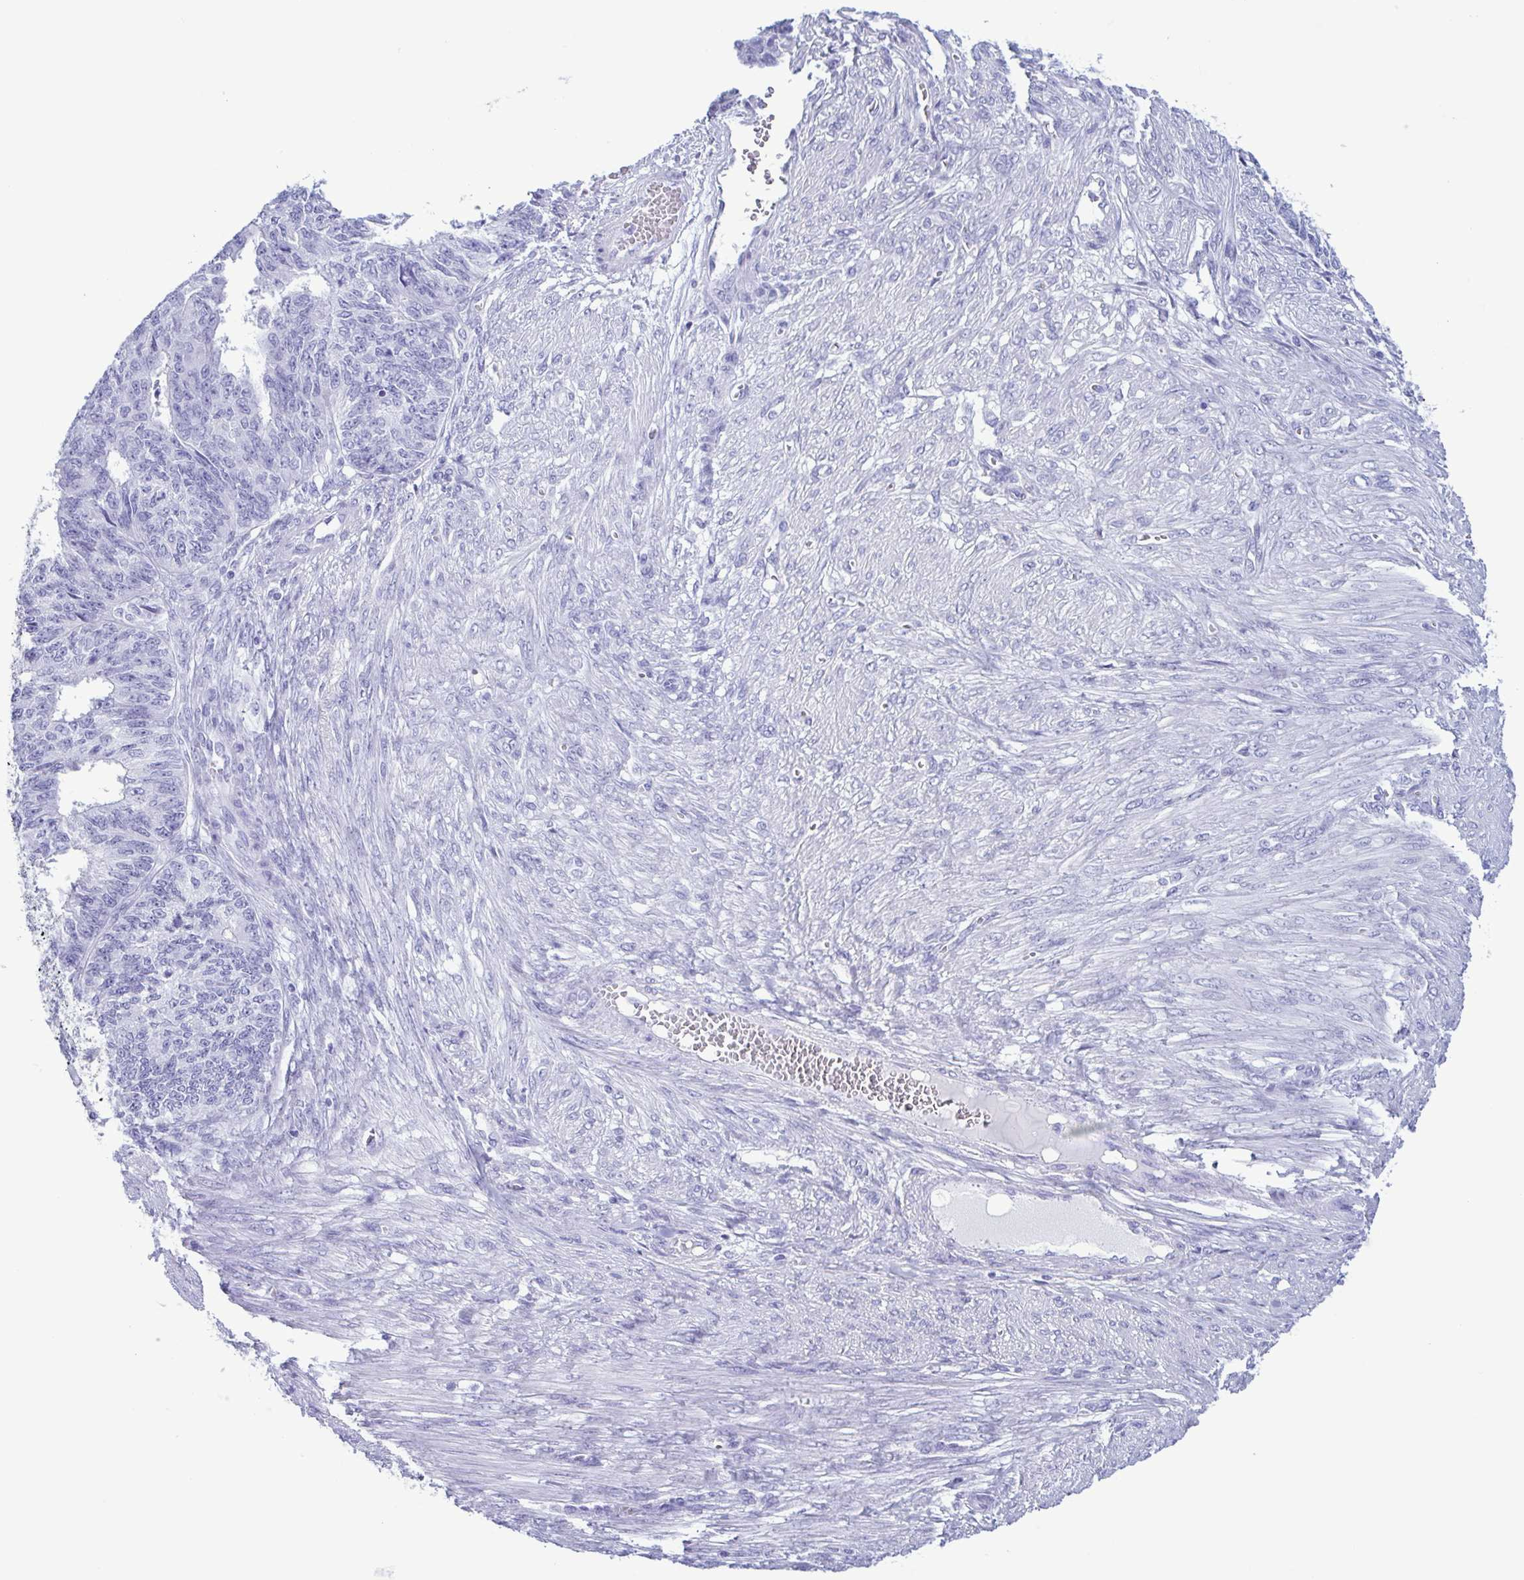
{"staining": {"intensity": "negative", "quantity": "none", "location": "none"}, "tissue": "endometrial cancer", "cell_type": "Tumor cells", "image_type": "cancer", "snomed": [{"axis": "morphology", "description": "Adenocarcinoma, NOS"}, {"axis": "topography", "description": "Endometrium"}], "caption": "IHC of human endometrial cancer (adenocarcinoma) displays no expression in tumor cells.", "gene": "LTF", "patient": {"sex": "female", "age": 32}}